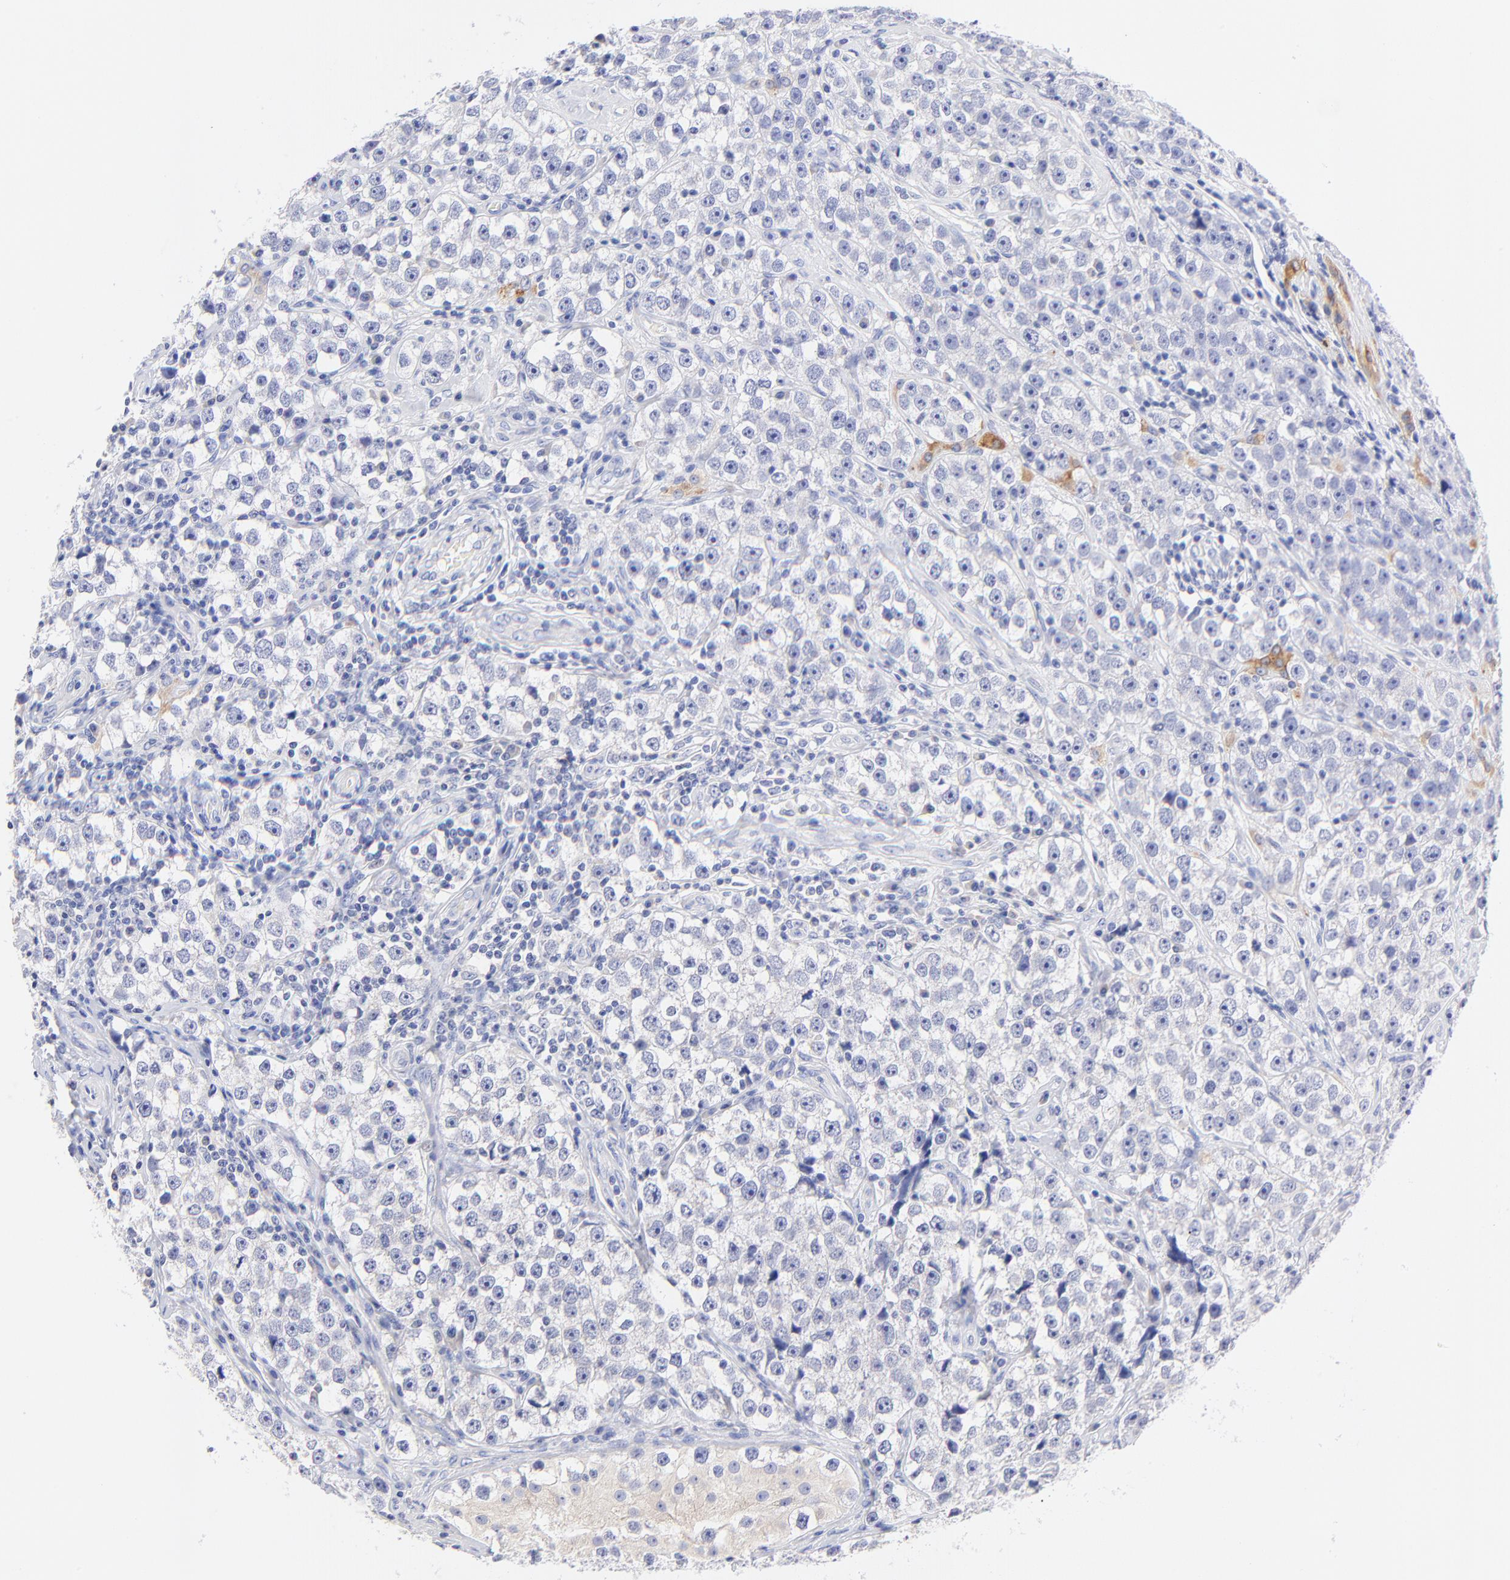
{"staining": {"intensity": "negative", "quantity": "none", "location": "none"}, "tissue": "testis cancer", "cell_type": "Tumor cells", "image_type": "cancer", "snomed": [{"axis": "morphology", "description": "Seminoma, NOS"}, {"axis": "topography", "description": "Testis"}], "caption": "This is a image of IHC staining of seminoma (testis), which shows no staining in tumor cells. Nuclei are stained in blue.", "gene": "EBP", "patient": {"sex": "male", "age": 32}}